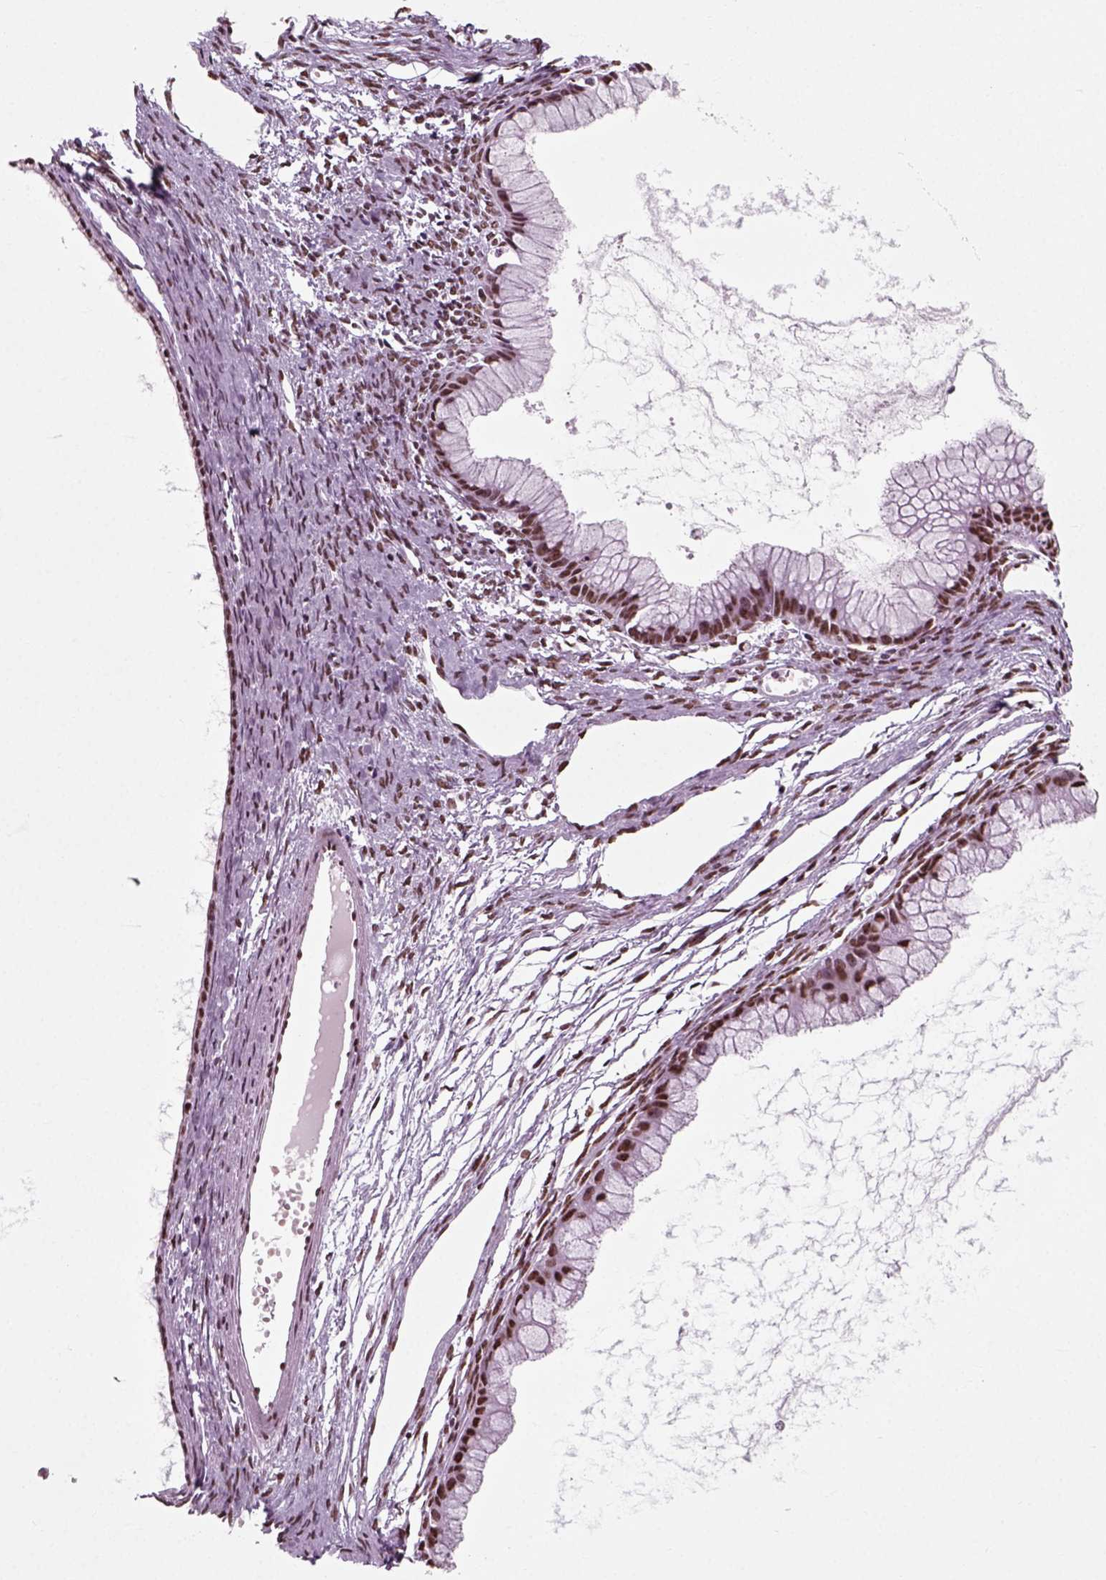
{"staining": {"intensity": "strong", "quantity": ">75%", "location": "nuclear"}, "tissue": "ovarian cancer", "cell_type": "Tumor cells", "image_type": "cancer", "snomed": [{"axis": "morphology", "description": "Cystadenocarcinoma, mucinous, NOS"}, {"axis": "topography", "description": "Ovary"}], "caption": "DAB immunohistochemical staining of human ovarian cancer displays strong nuclear protein staining in about >75% of tumor cells. Nuclei are stained in blue.", "gene": "POLR1H", "patient": {"sex": "female", "age": 41}}